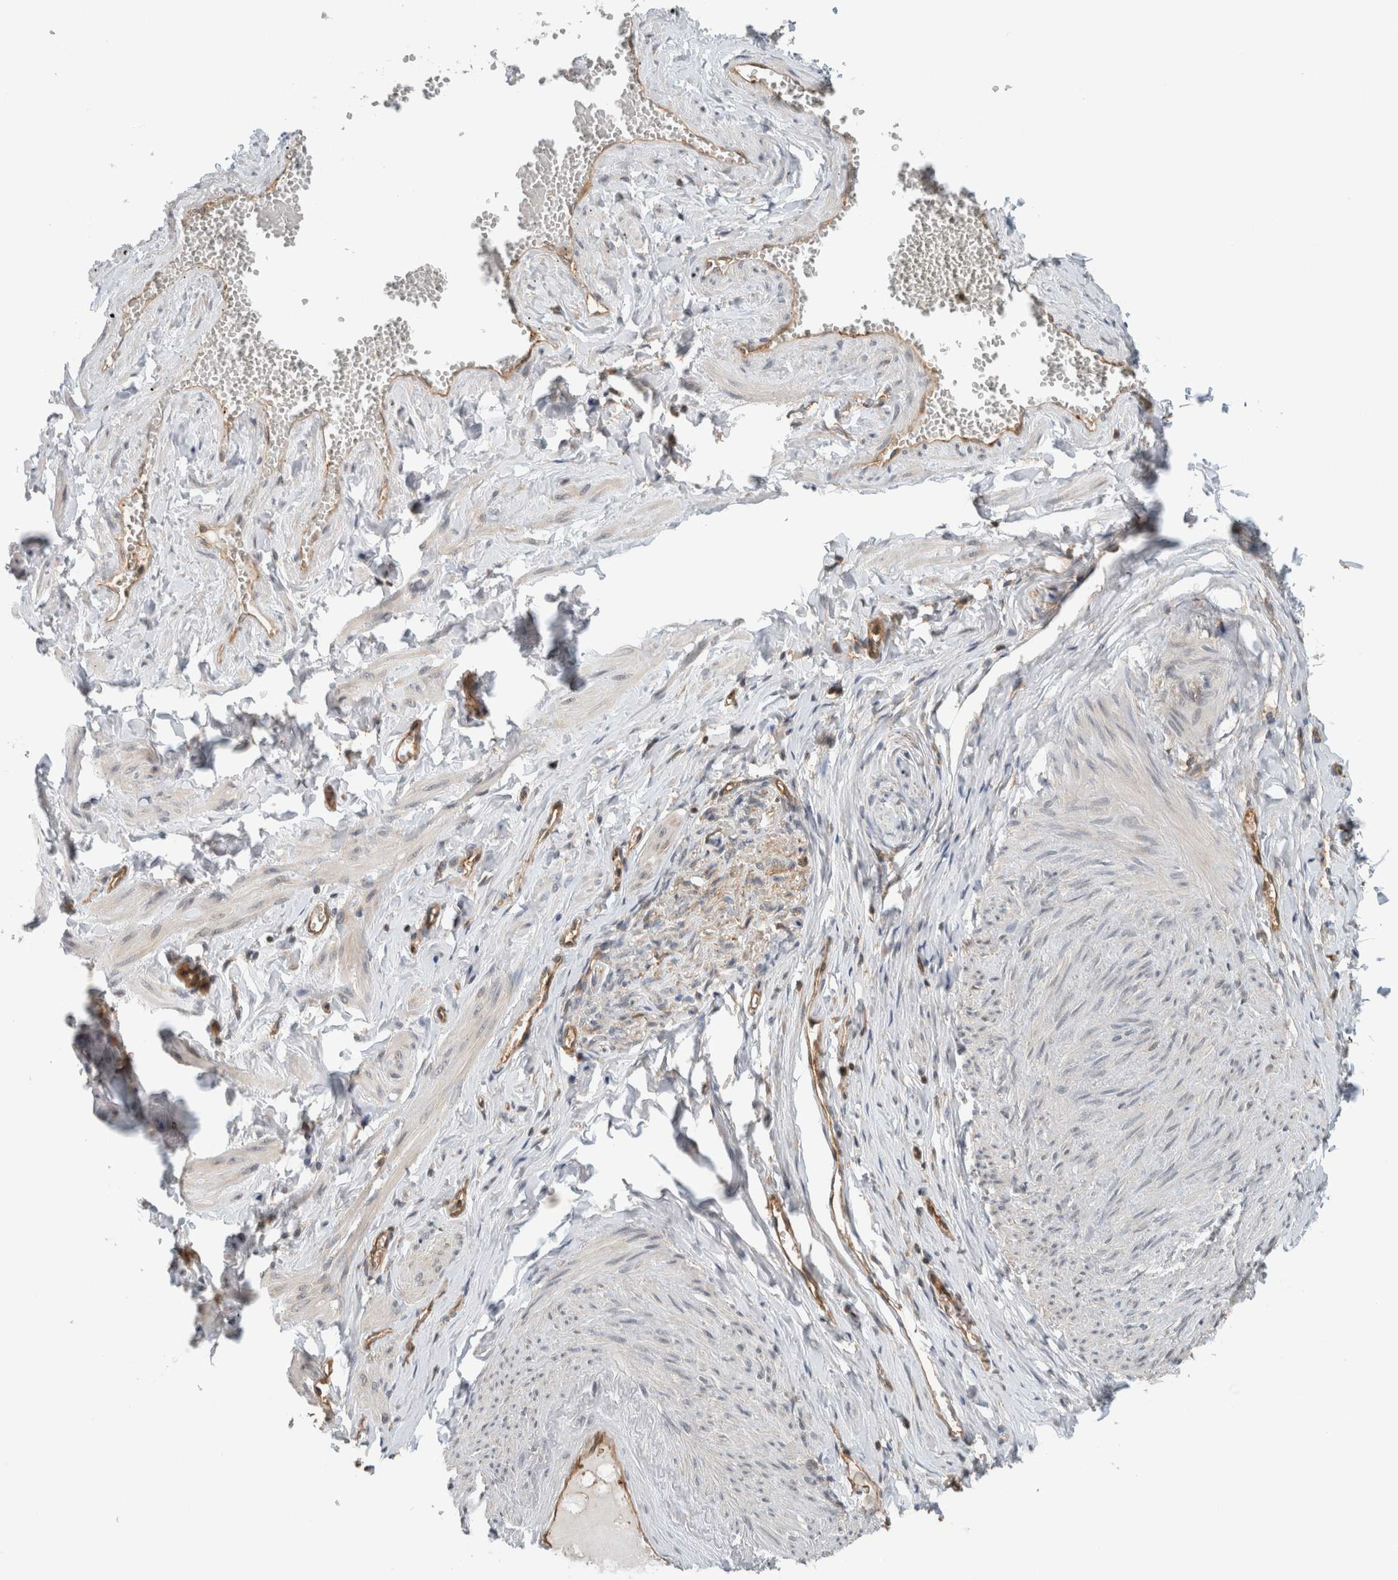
{"staining": {"intensity": "negative", "quantity": "none", "location": "none"}, "tissue": "adipose tissue", "cell_type": "Adipocytes", "image_type": "normal", "snomed": [{"axis": "morphology", "description": "Normal tissue, NOS"}, {"axis": "topography", "description": "Vascular tissue"}, {"axis": "topography", "description": "Fallopian tube"}, {"axis": "topography", "description": "Ovary"}], "caption": "This histopathology image is of benign adipose tissue stained with immunohistochemistry to label a protein in brown with the nuclei are counter-stained blue. There is no expression in adipocytes.", "gene": "PFDN4", "patient": {"sex": "female", "age": 67}}